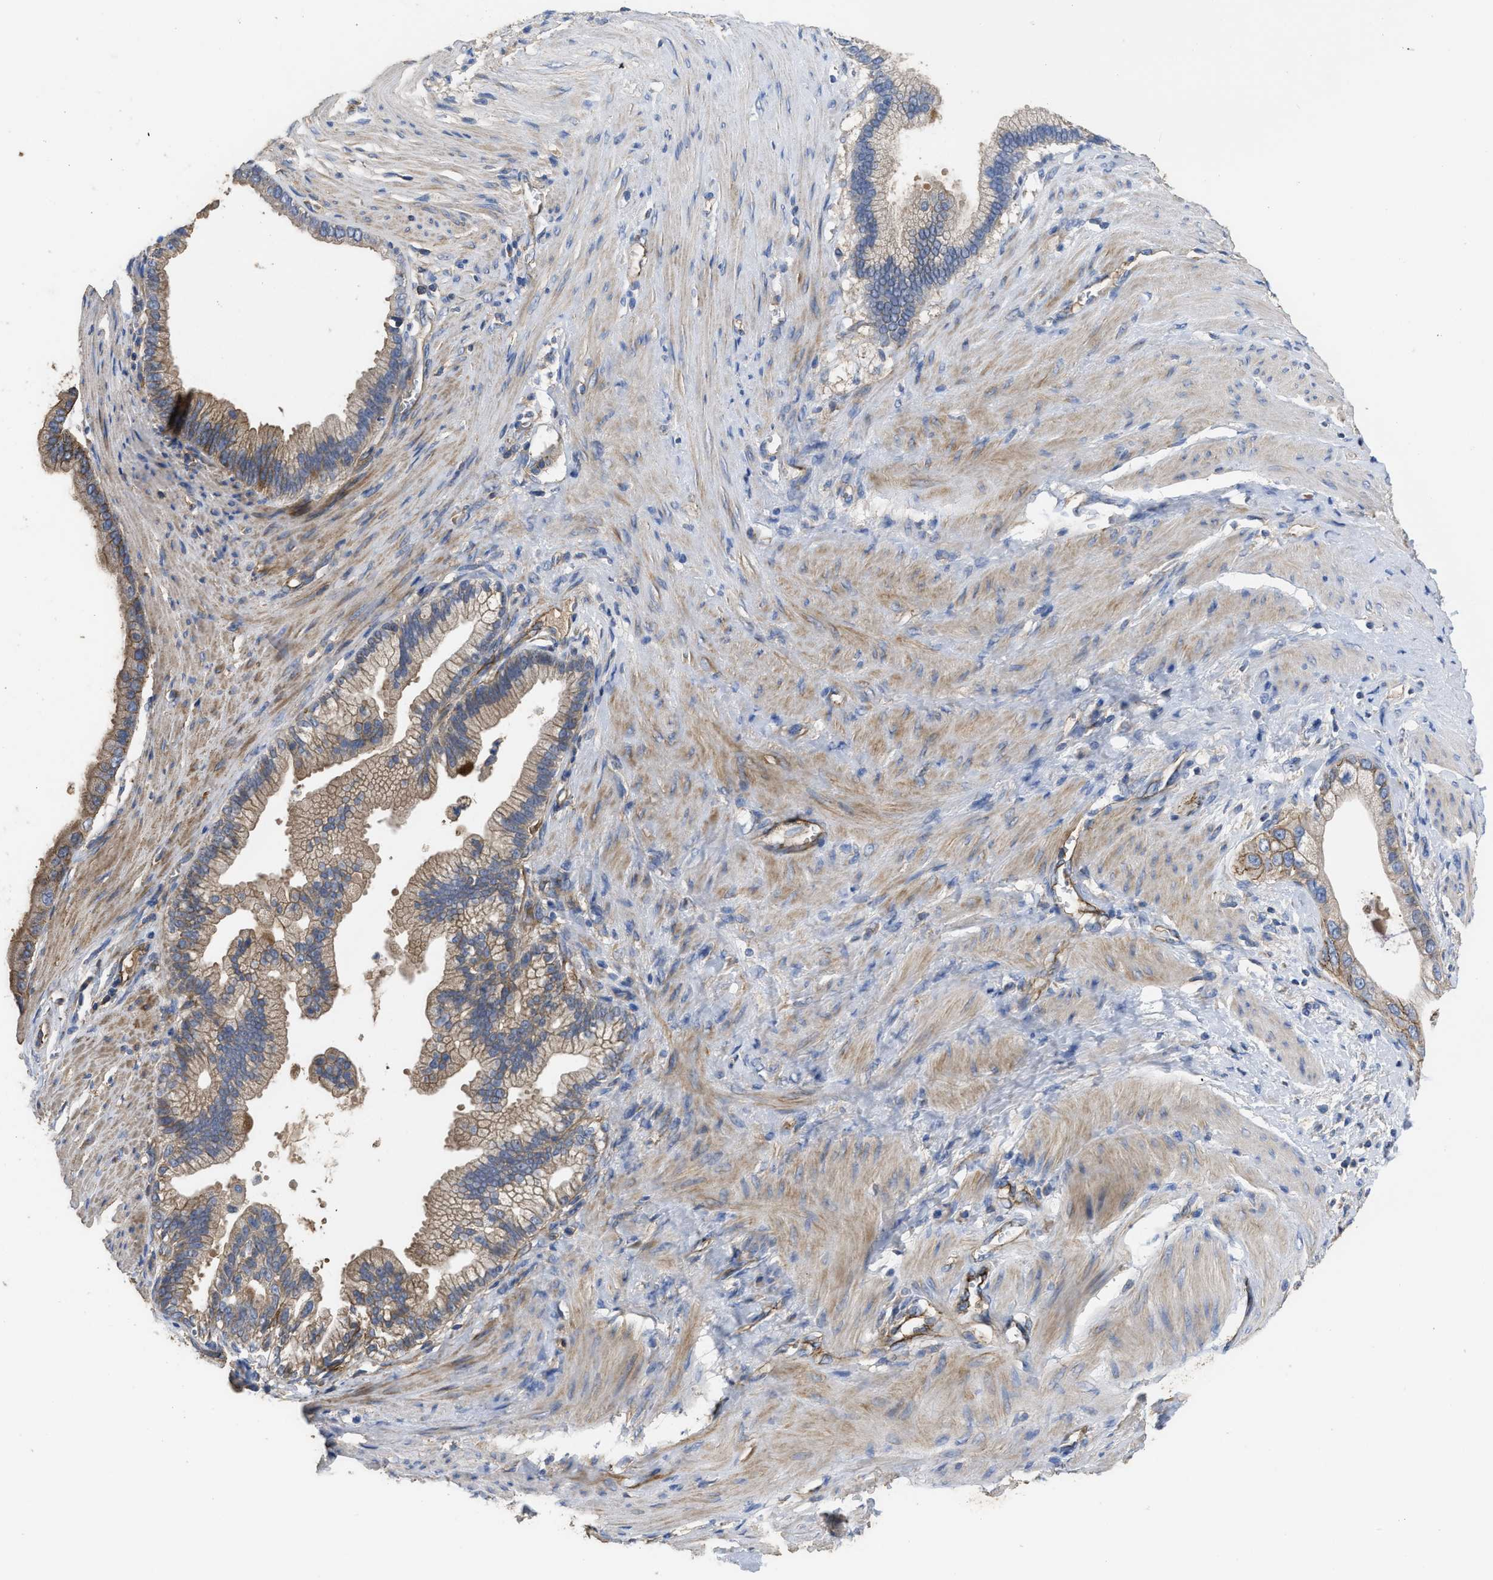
{"staining": {"intensity": "weak", "quantity": "<25%", "location": "cytoplasmic/membranous"}, "tissue": "pancreatic cancer", "cell_type": "Tumor cells", "image_type": "cancer", "snomed": [{"axis": "morphology", "description": "Adenocarcinoma, NOS"}, {"axis": "topography", "description": "Pancreas"}], "caption": "Immunohistochemical staining of human pancreatic cancer (adenocarcinoma) reveals no significant staining in tumor cells.", "gene": "USP4", "patient": {"sex": "male", "age": 69}}